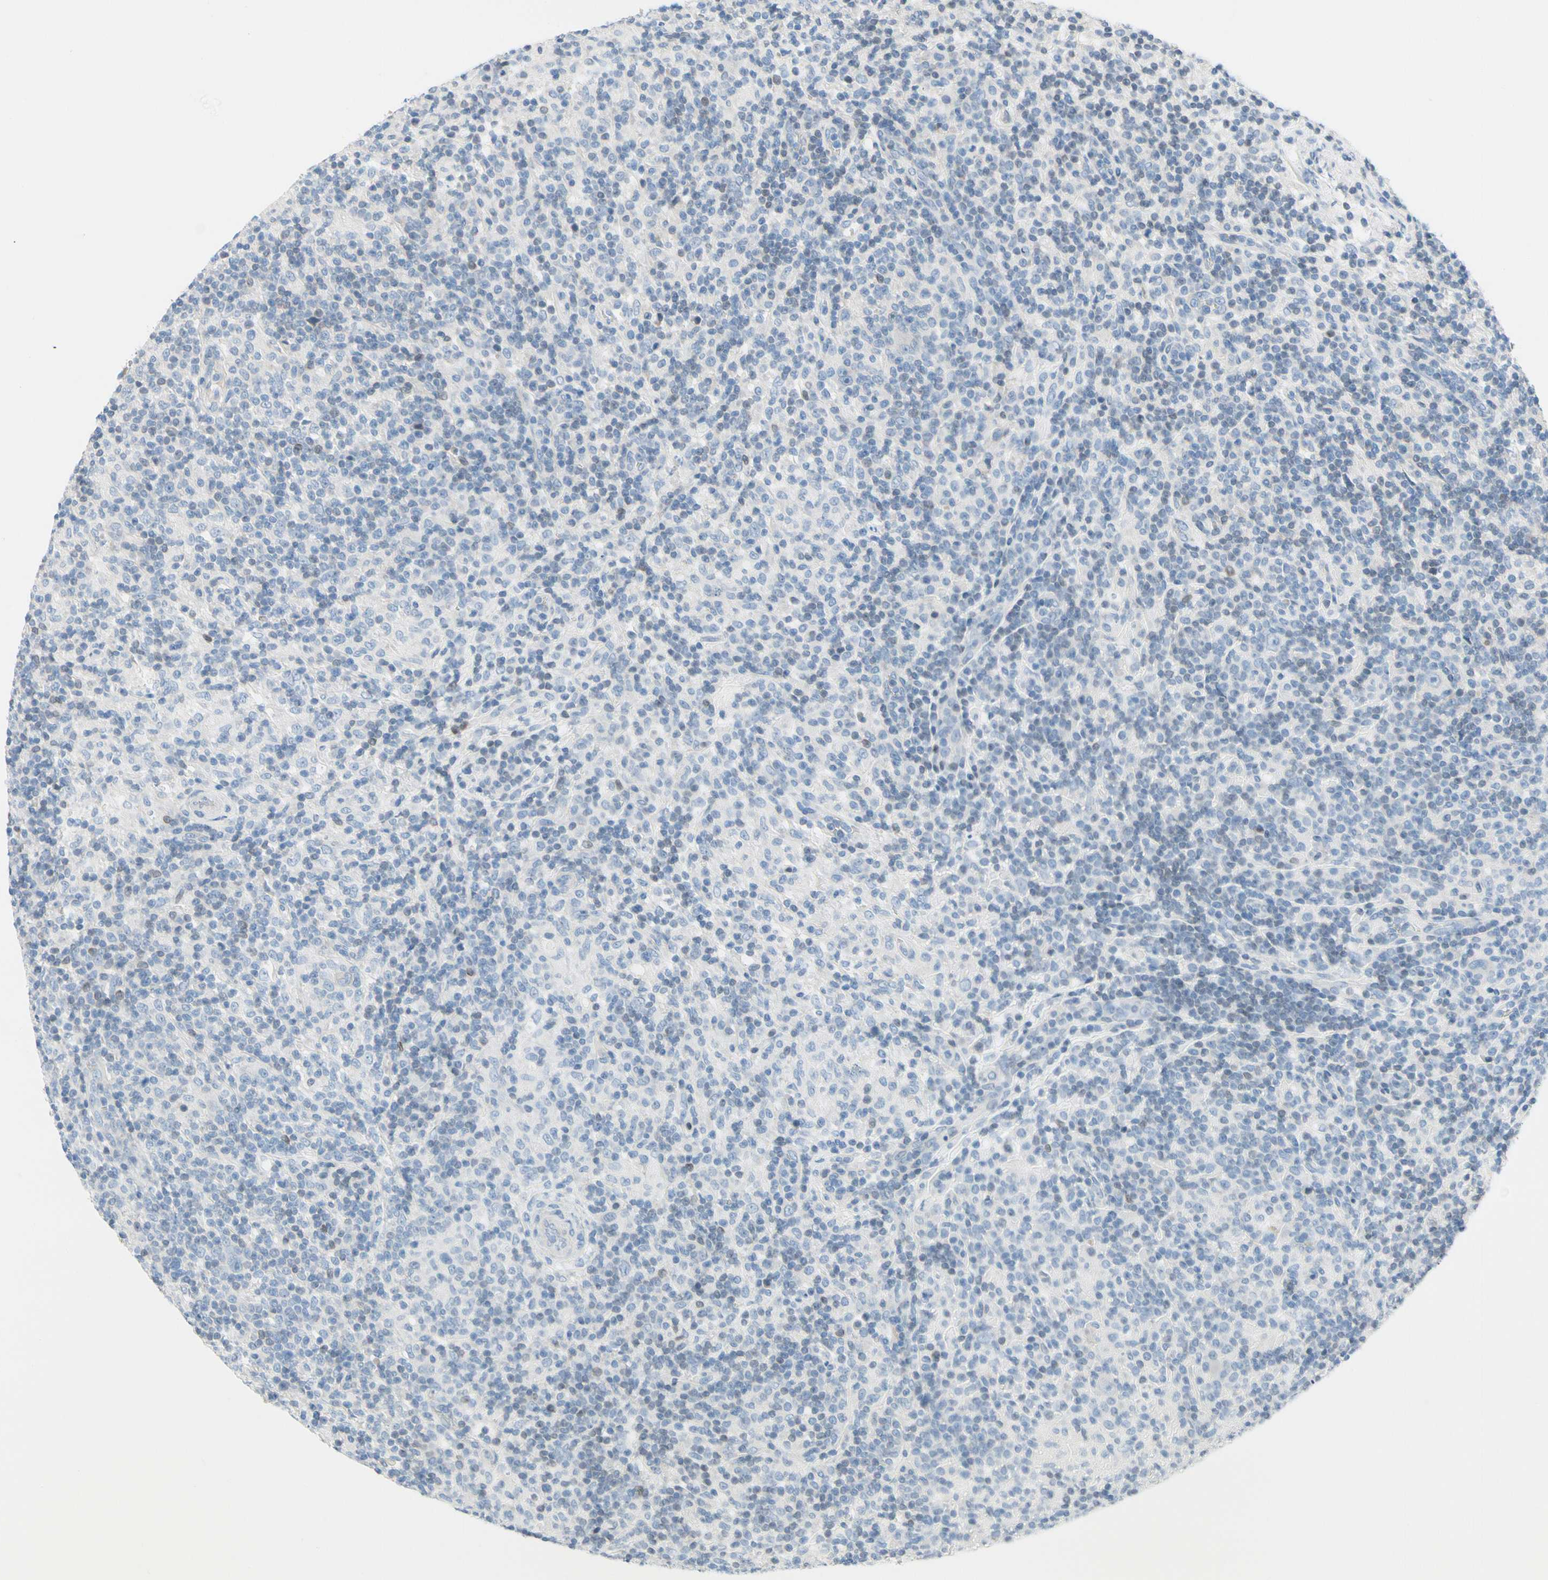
{"staining": {"intensity": "negative", "quantity": "none", "location": "none"}, "tissue": "lymphoma", "cell_type": "Tumor cells", "image_type": "cancer", "snomed": [{"axis": "morphology", "description": "Hodgkin's disease, NOS"}, {"axis": "topography", "description": "Lymph node"}], "caption": "Immunohistochemical staining of human Hodgkin's disease exhibits no significant positivity in tumor cells.", "gene": "ZNF132", "patient": {"sex": "male", "age": 70}}